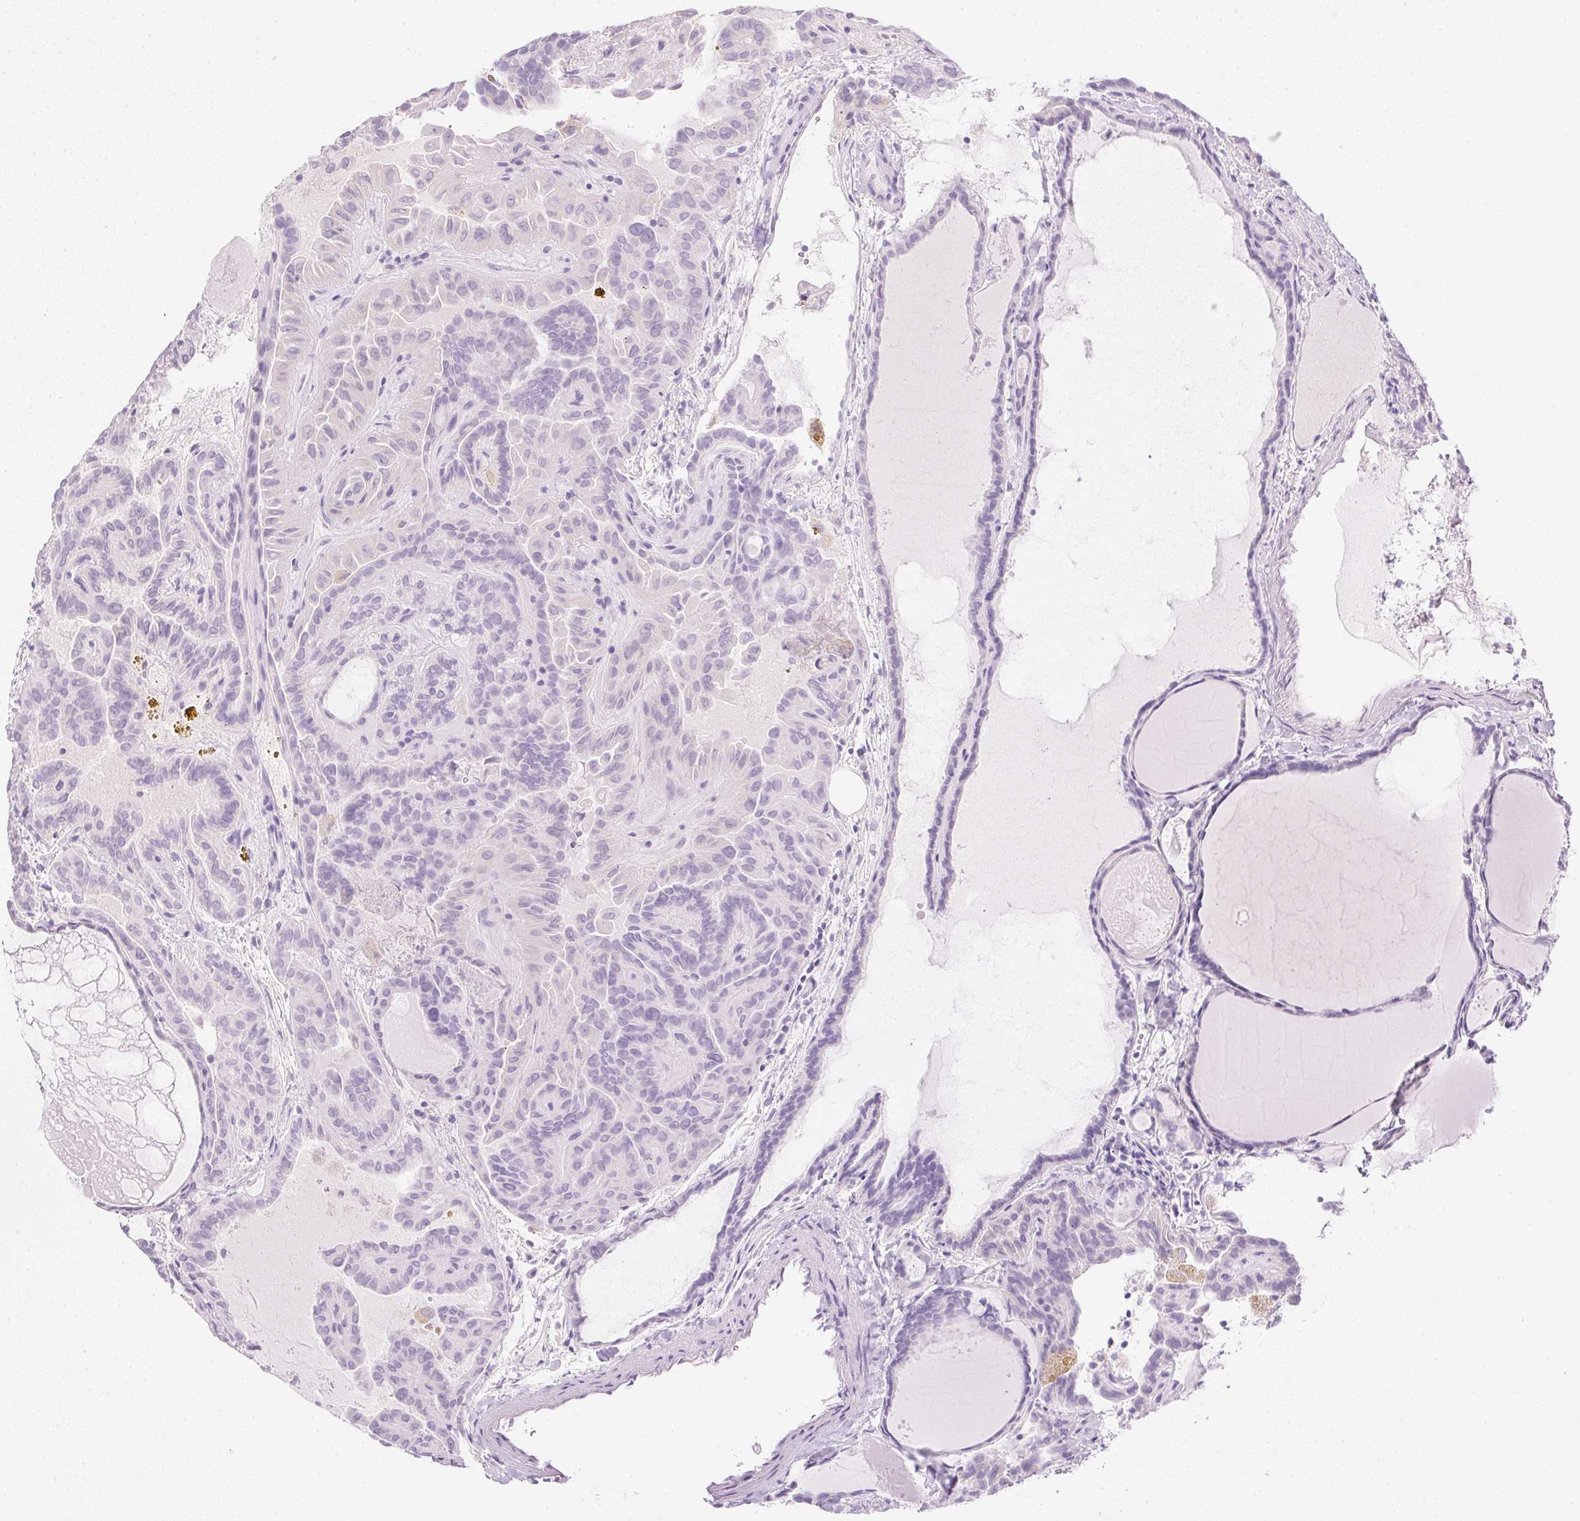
{"staining": {"intensity": "negative", "quantity": "none", "location": "none"}, "tissue": "thyroid cancer", "cell_type": "Tumor cells", "image_type": "cancer", "snomed": [{"axis": "morphology", "description": "Papillary adenocarcinoma, NOS"}, {"axis": "topography", "description": "Thyroid gland"}], "caption": "DAB (3,3'-diaminobenzidine) immunohistochemical staining of human thyroid cancer (papillary adenocarcinoma) shows no significant staining in tumor cells.", "gene": "ATP6V1G3", "patient": {"sex": "female", "age": 46}}